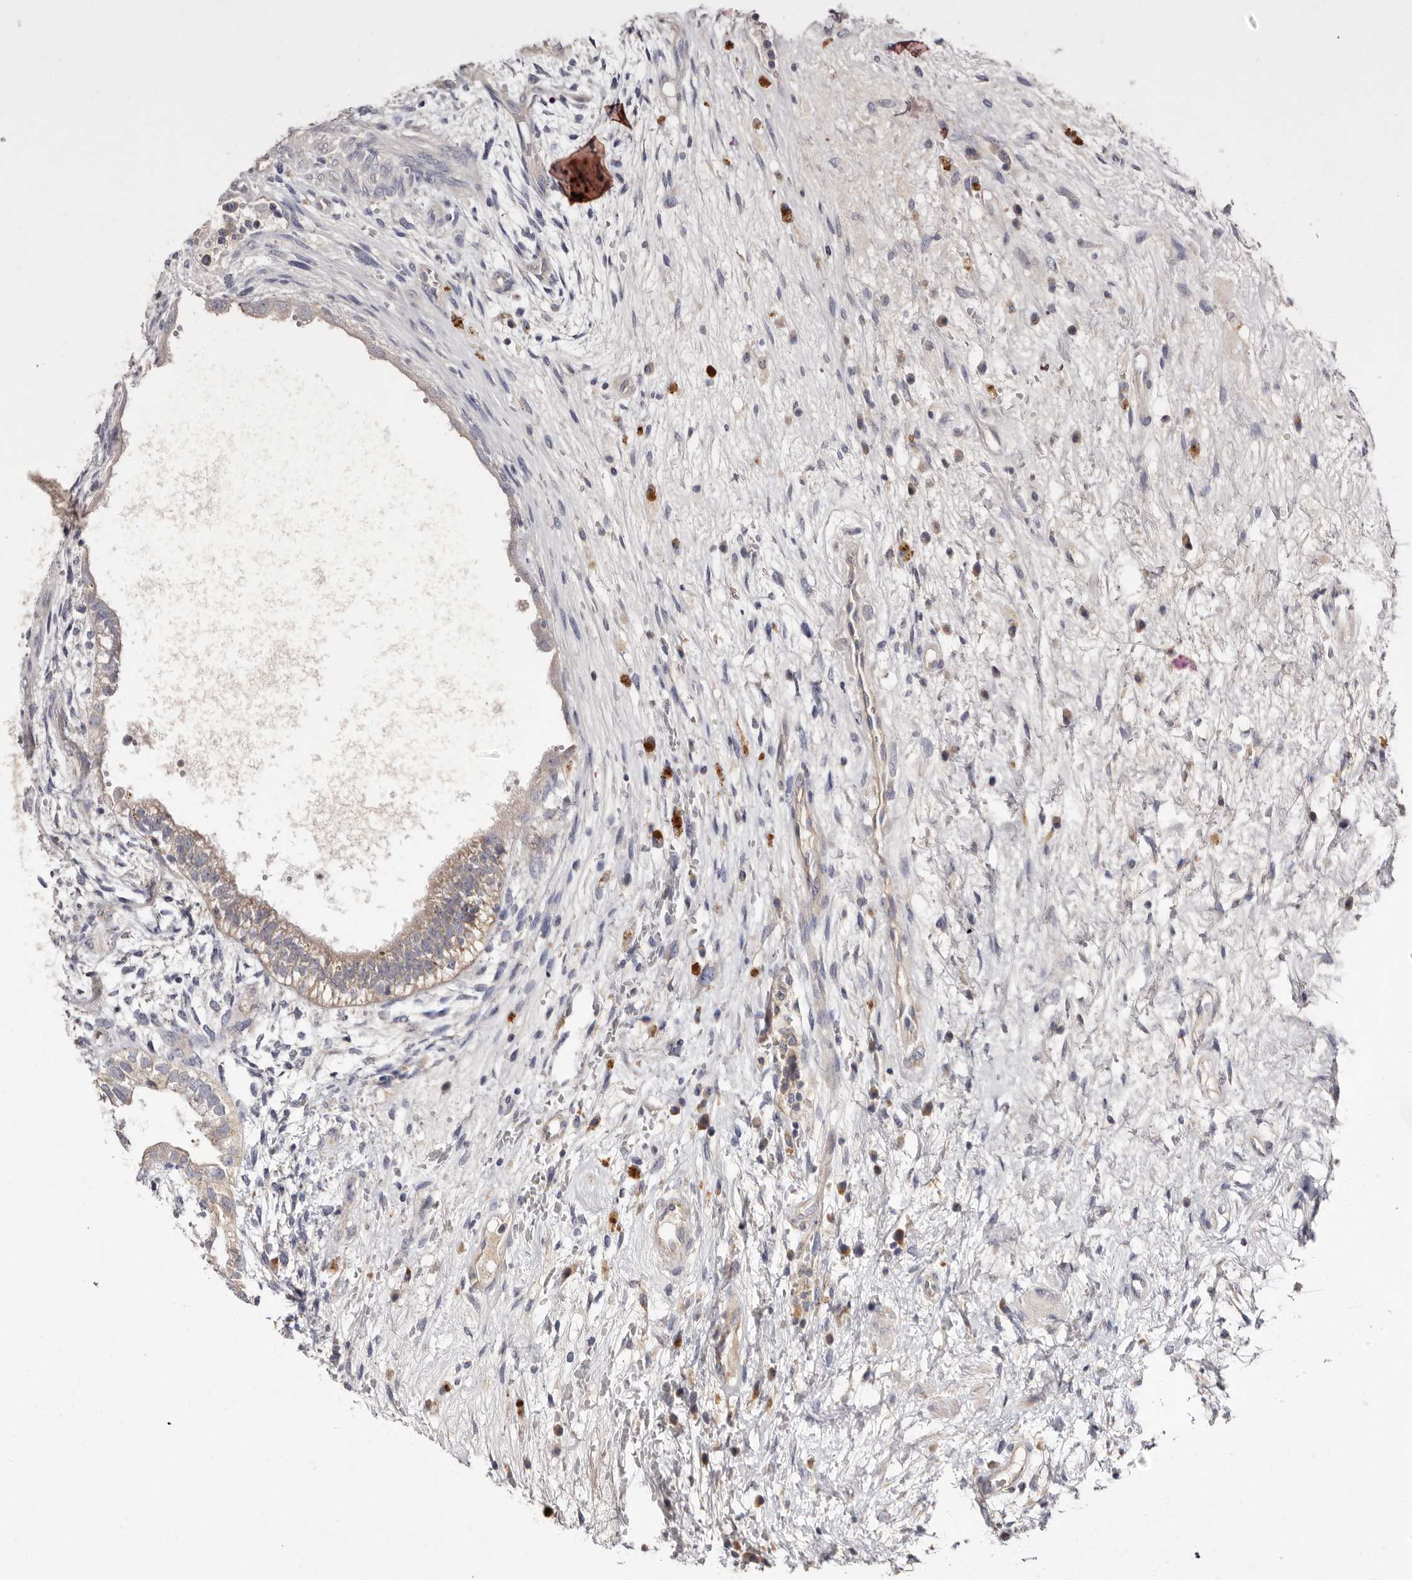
{"staining": {"intensity": "weak", "quantity": "25%-75%", "location": "cytoplasmic/membranous"}, "tissue": "testis cancer", "cell_type": "Tumor cells", "image_type": "cancer", "snomed": [{"axis": "morphology", "description": "Carcinoma, Embryonal, NOS"}, {"axis": "topography", "description": "Testis"}], "caption": "Immunohistochemistry staining of testis cancer (embryonal carcinoma), which shows low levels of weak cytoplasmic/membranous positivity in about 25%-75% of tumor cells indicating weak cytoplasmic/membranous protein positivity. The staining was performed using DAB (3,3'-diaminobenzidine) (brown) for protein detection and nuclei were counterstained in hematoxylin (blue).", "gene": "FAM167B", "patient": {"sex": "male", "age": 26}}